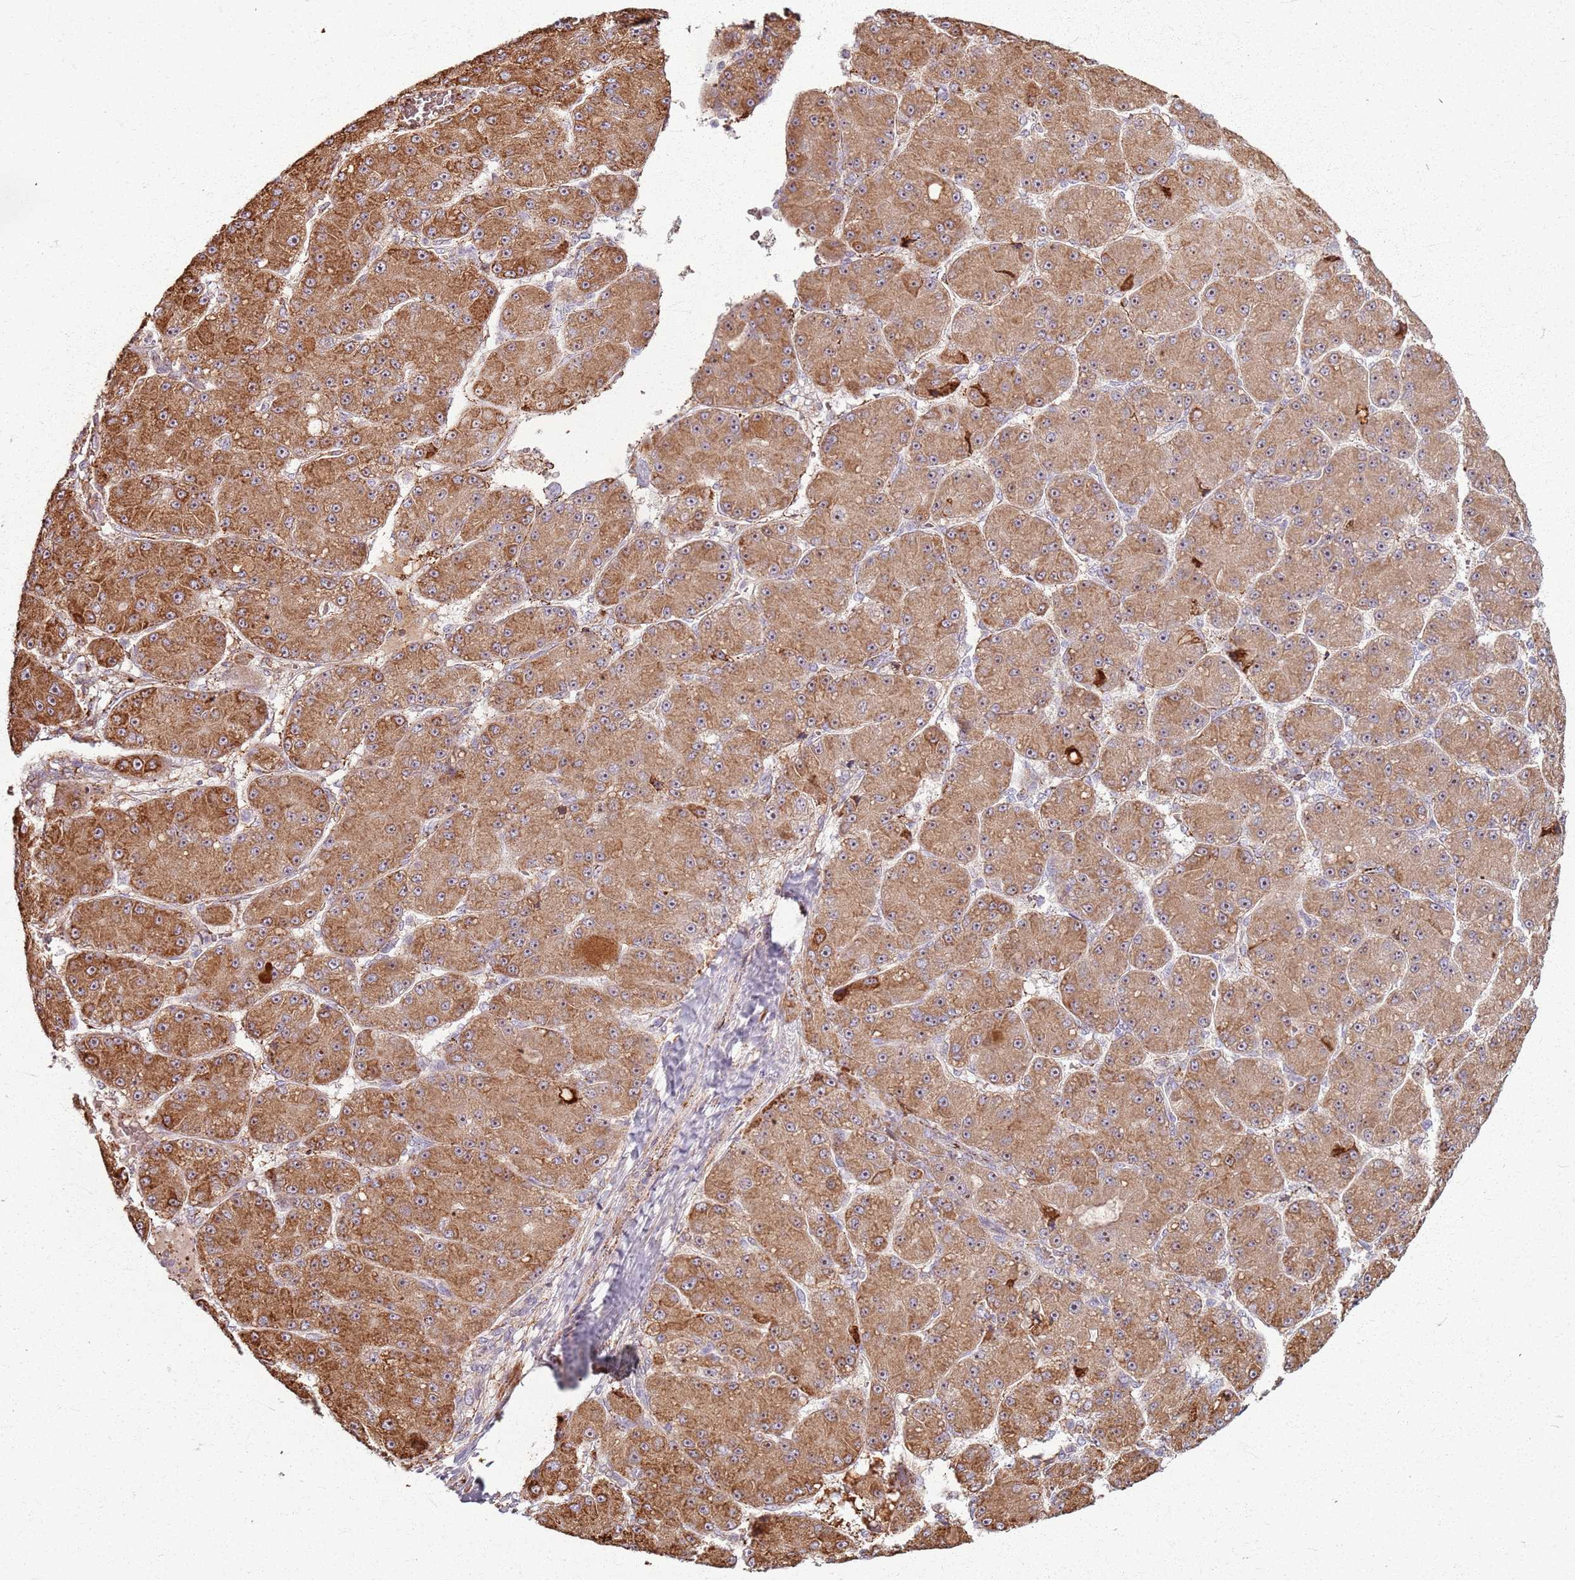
{"staining": {"intensity": "moderate", "quantity": ">75%", "location": "cytoplasmic/membranous,nuclear"}, "tissue": "liver cancer", "cell_type": "Tumor cells", "image_type": "cancer", "snomed": [{"axis": "morphology", "description": "Carcinoma, Hepatocellular, NOS"}, {"axis": "topography", "description": "Liver"}], "caption": "An IHC photomicrograph of neoplastic tissue is shown. Protein staining in brown labels moderate cytoplasmic/membranous and nuclear positivity in hepatocellular carcinoma (liver) within tumor cells.", "gene": "KRI1", "patient": {"sex": "male", "age": 67}}